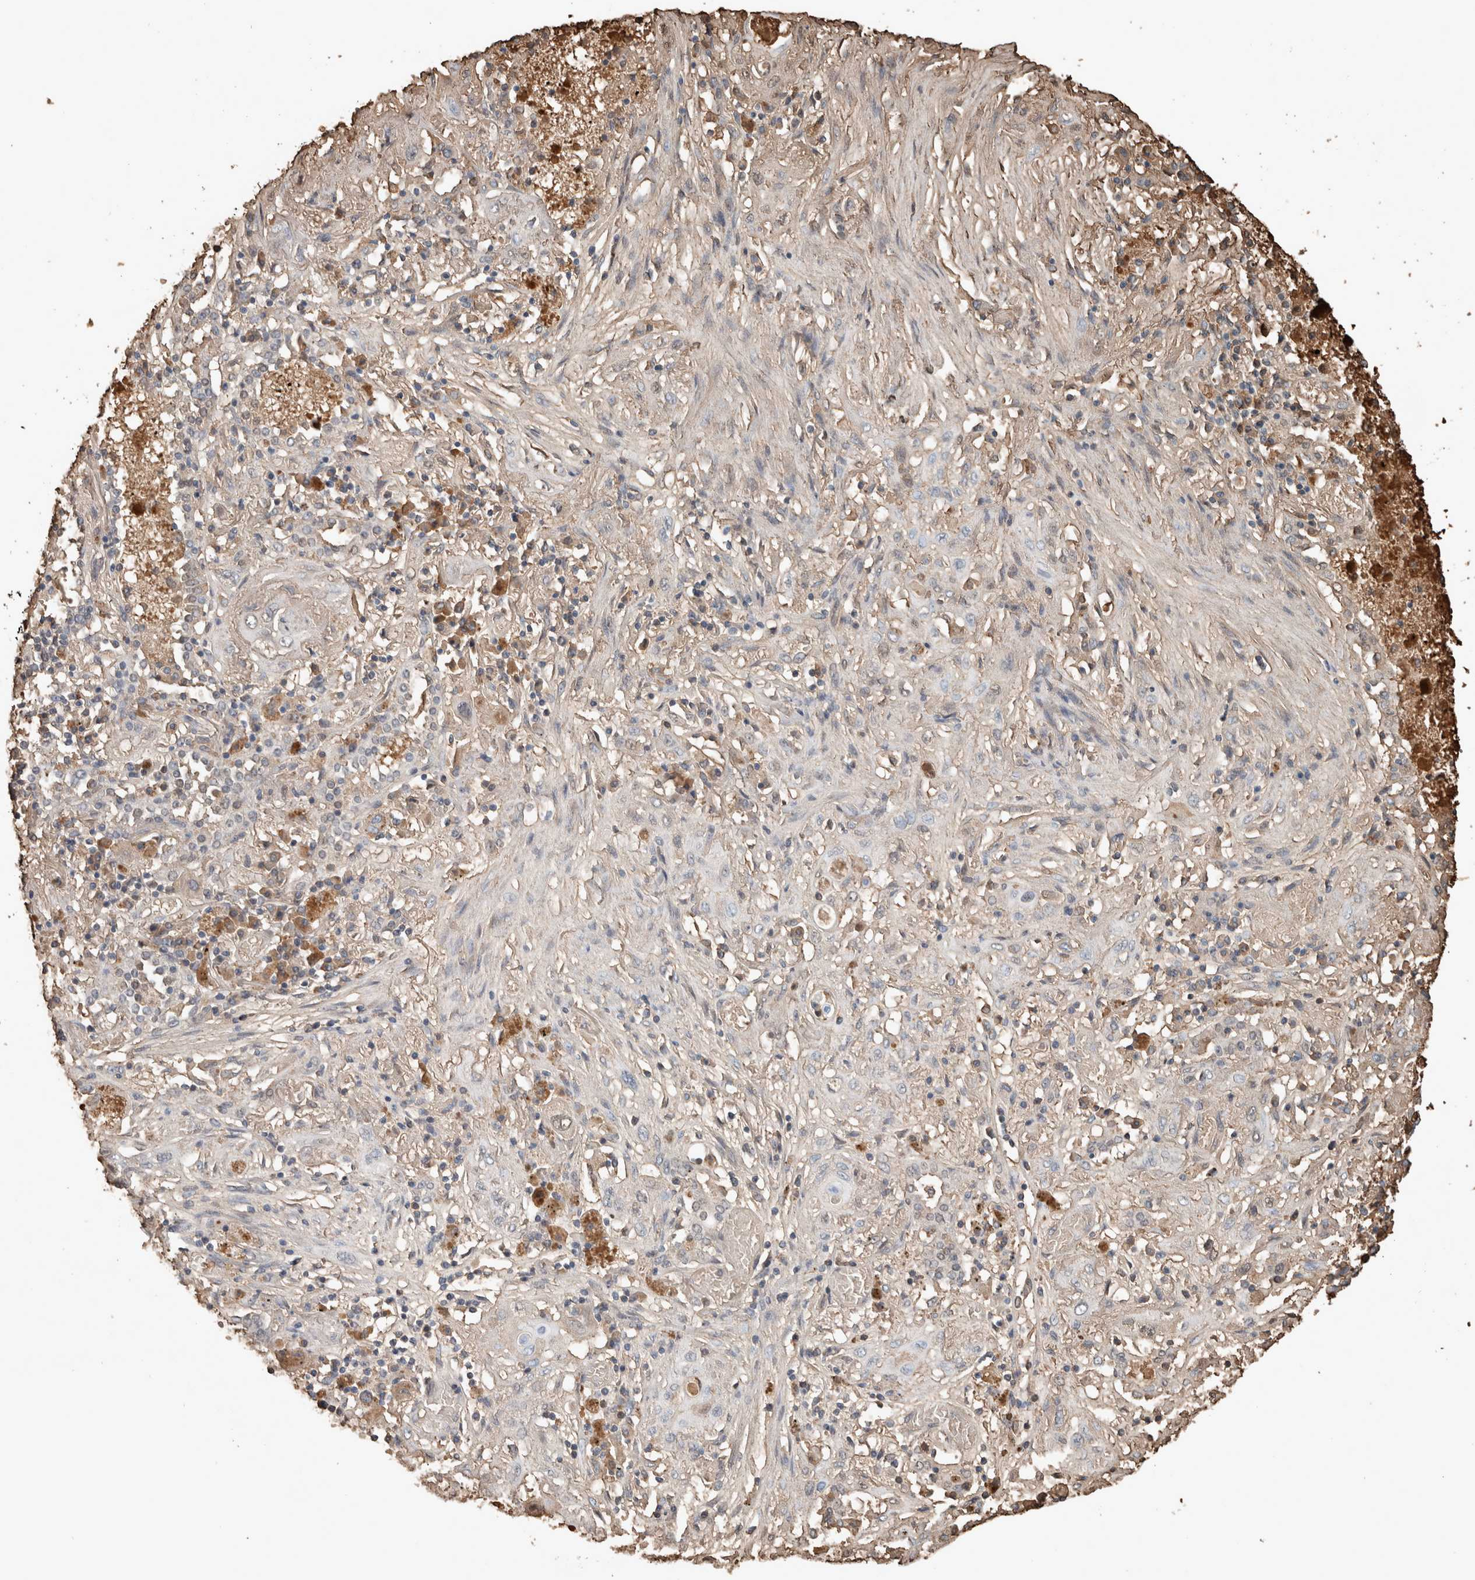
{"staining": {"intensity": "negative", "quantity": "none", "location": "none"}, "tissue": "lung cancer", "cell_type": "Tumor cells", "image_type": "cancer", "snomed": [{"axis": "morphology", "description": "Squamous cell carcinoma, NOS"}, {"axis": "topography", "description": "Lung"}], "caption": "This is an immunohistochemistry image of human lung cancer (squamous cell carcinoma). There is no staining in tumor cells.", "gene": "USP34", "patient": {"sex": "female", "age": 47}}